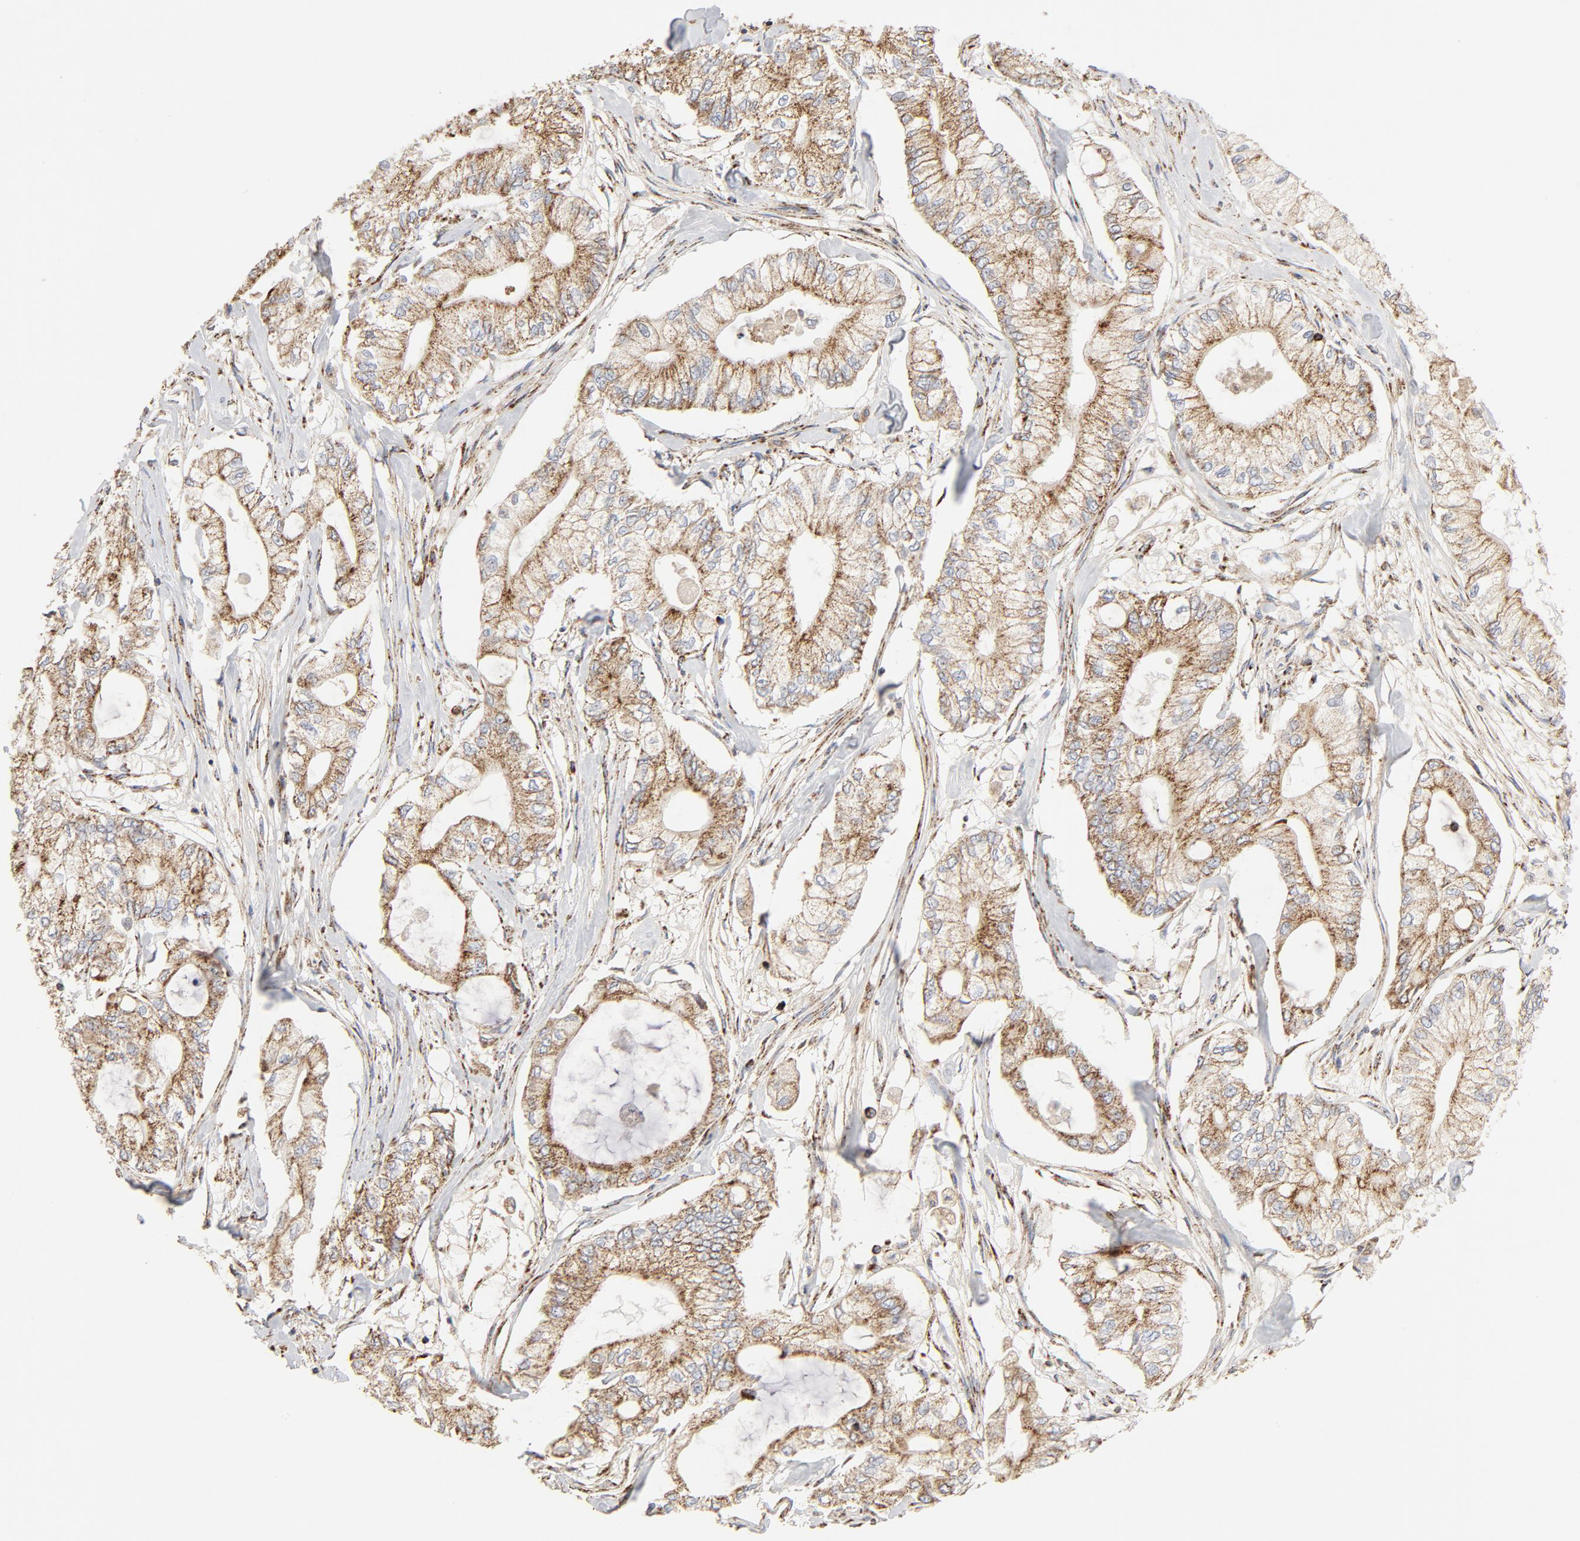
{"staining": {"intensity": "moderate", "quantity": ">75%", "location": "cytoplasmic/membranous"}, "tissue": "pancreatic cancer", "cell_type": "Tumor cells", "image_type": "cancer", "snomed": [{"axis": "morphology", "description": "Adenocarcinoma, NOS"}, {"axis": "topography", "description": "Pancreas"}], "caption": "Pancreatic adenocarcinoma was stained to show a protein in brown. There is medium levels of moderate cytoplasmic/membranous staining in about >75% of tumor cells.", "gene": "PCNX4", "patient": {"sex": "male", "age": 79}}